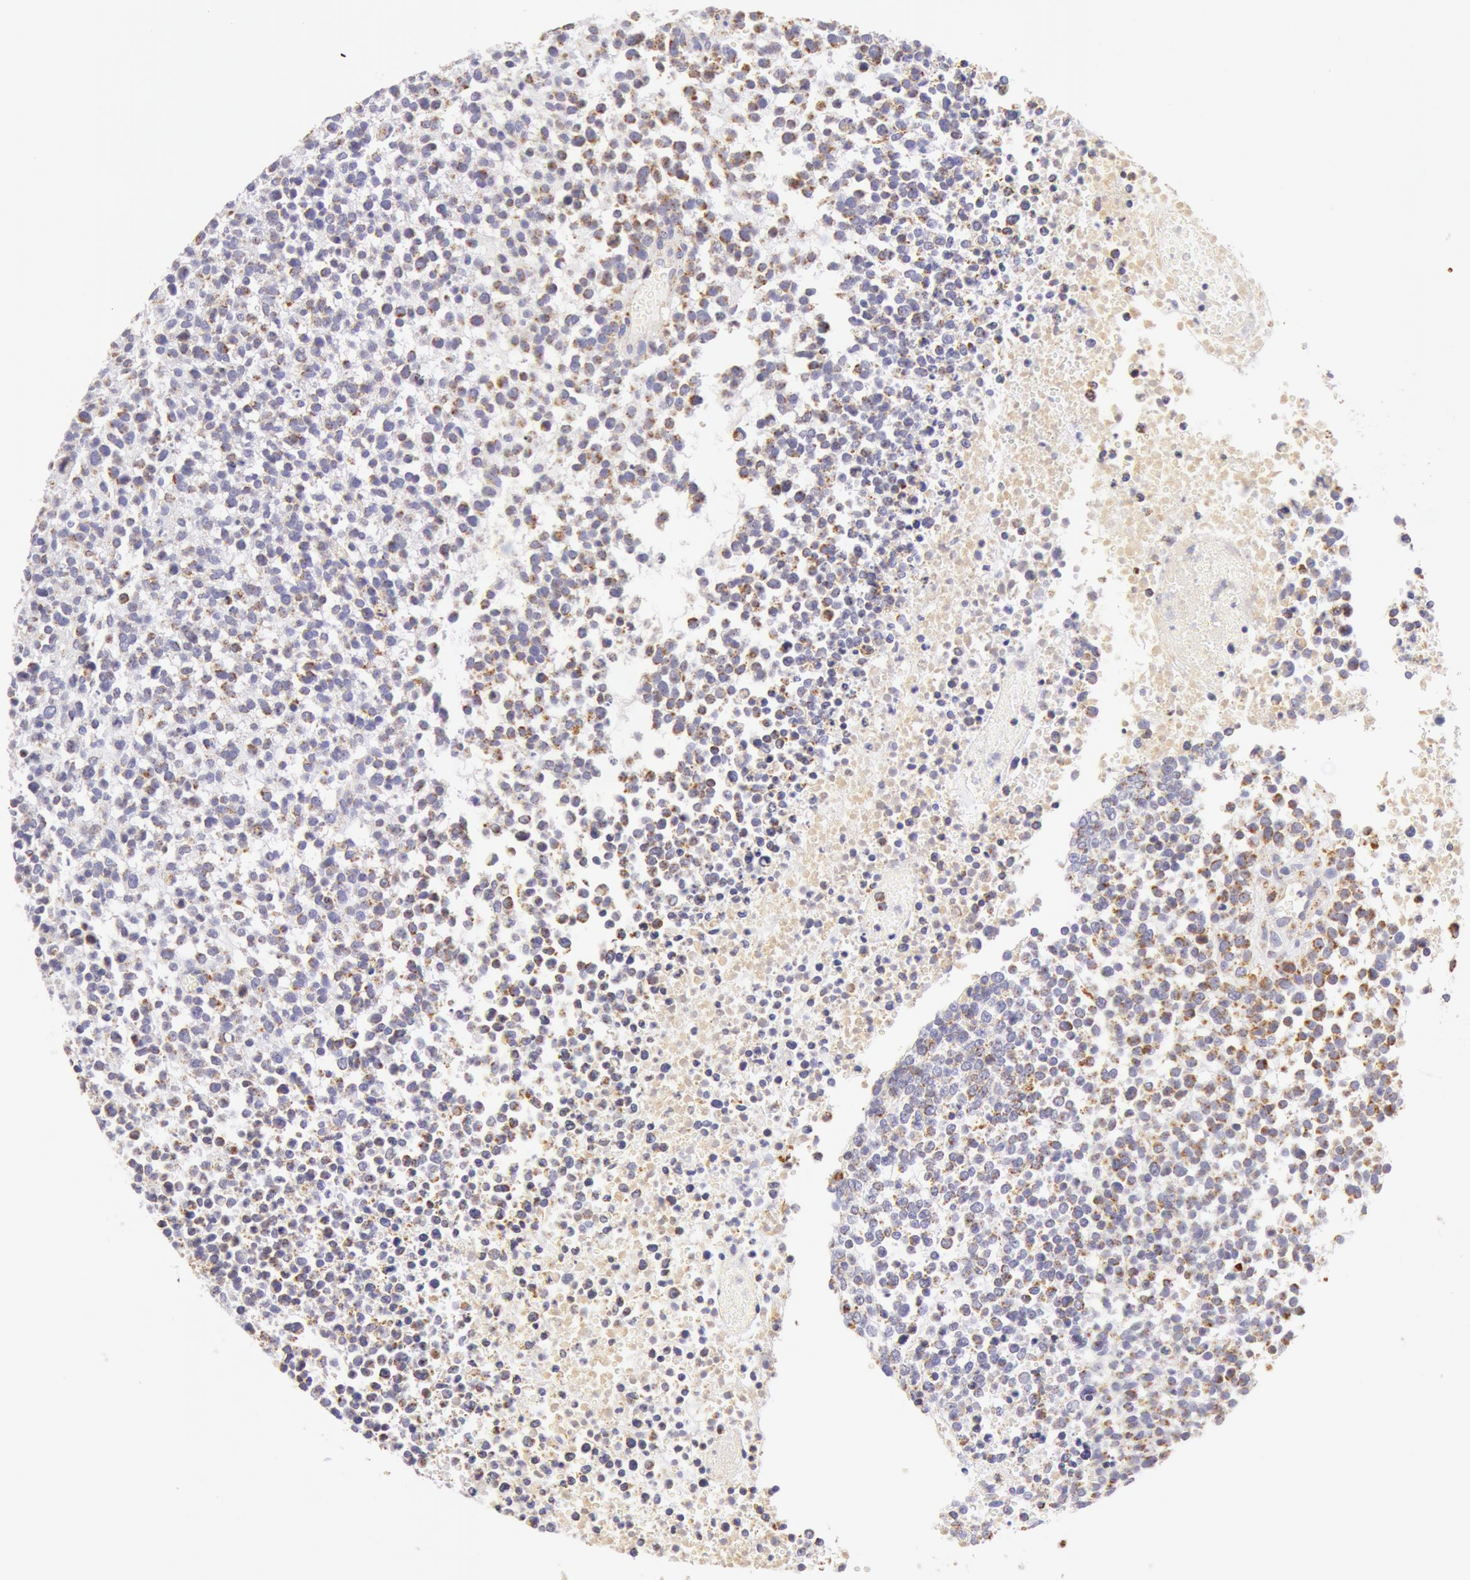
{"staining": {"intensity": "weak", "quantity": "<25%", "location": "cytoplasmic/membranous"}, "tissue": "glioma", "cell_type": "Tumor cells", "image_type": "cancer", "snomed": [{"axis": "morphology", "description": "Glioma, malignant, High grade"}, {"axis": "topography", "description": "Brain"}], "caption": "A histopathology image of malignant high-grade glioma stained for a protein demonstrates no brown staining in tumor cells.", "gene": "ATP5F1B", "patient": {"sex": "male", "age": 66}}